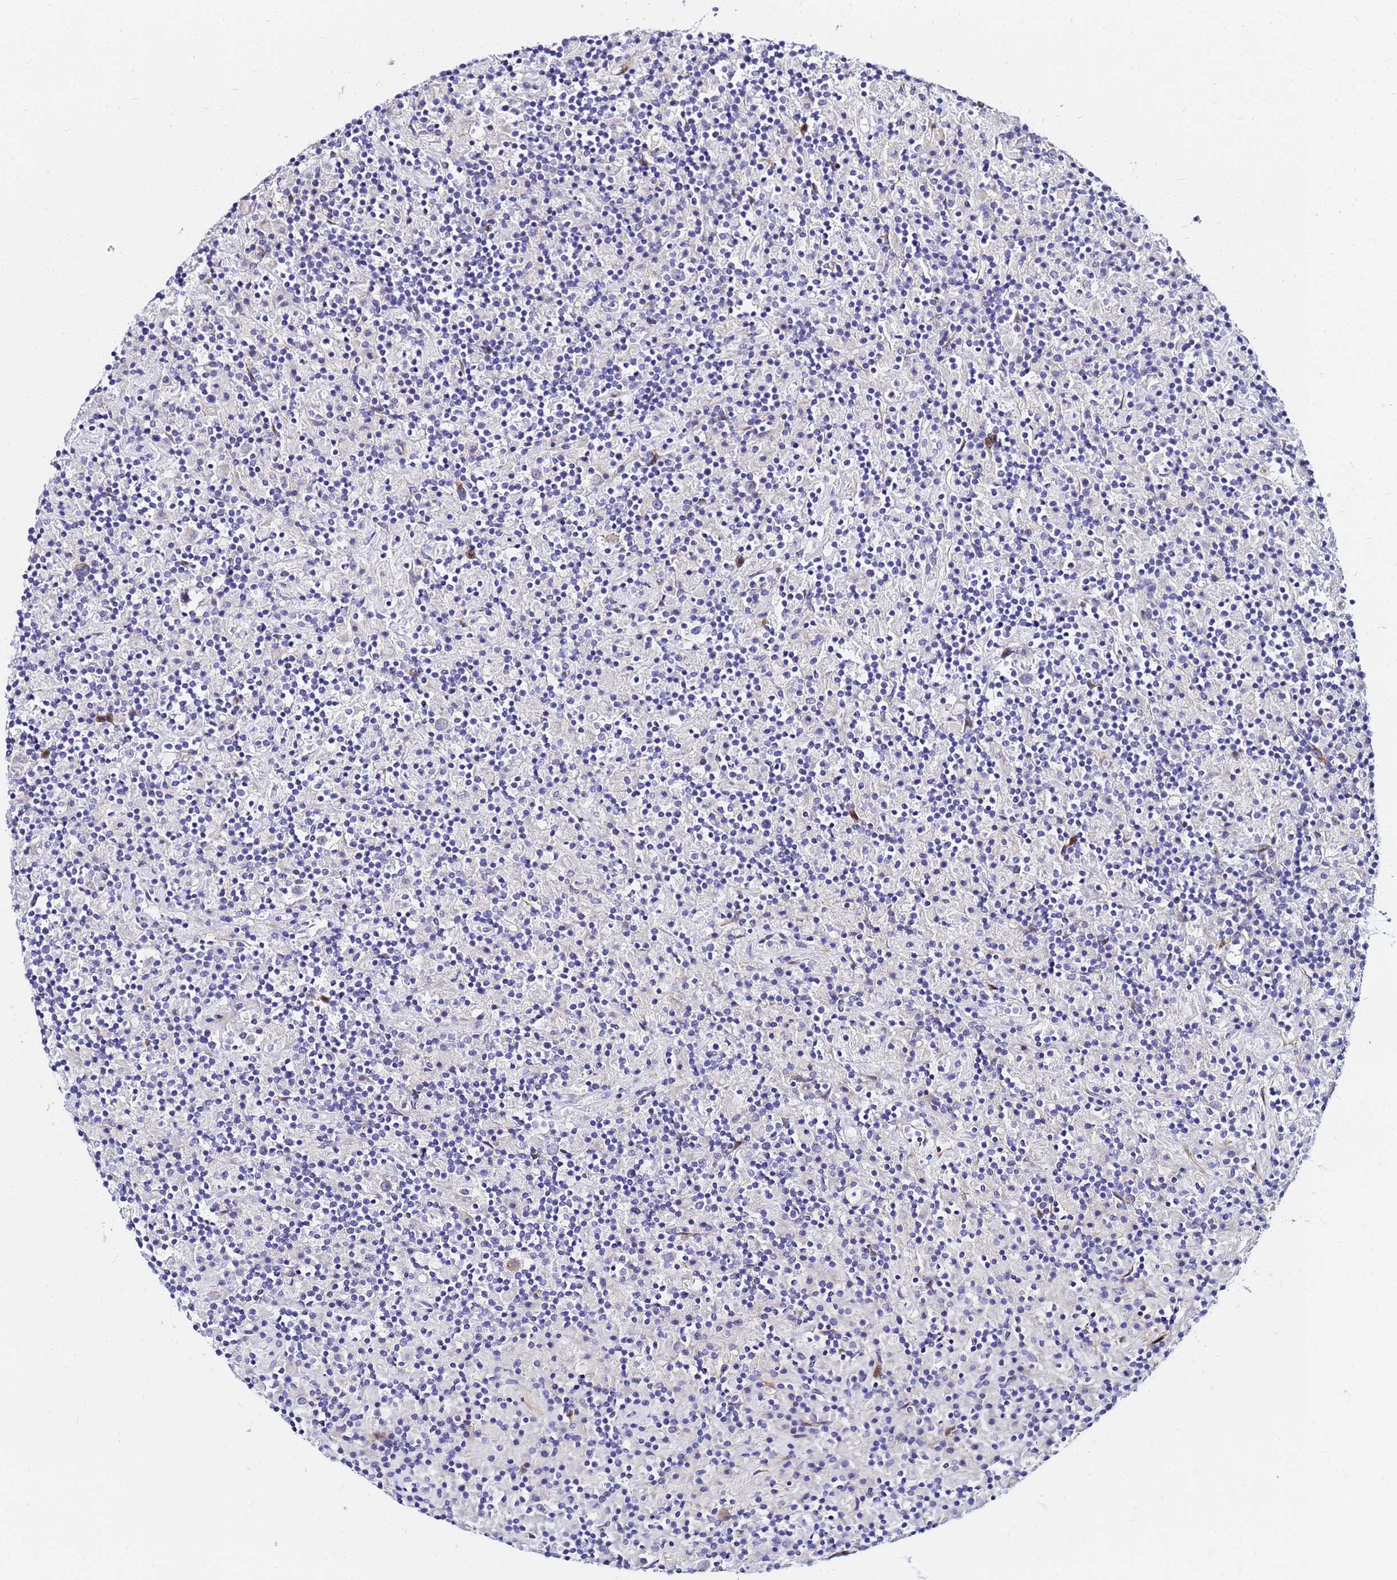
{"staining": {"intensity": "negative", "quantity": "none", "location": "none"}, "tissue": "lymphoma", "cell_type": "Tumor cells", "image_type": "cancer", "snomed": [{"axis": "morphology", "description": "Hodgkin's disease, NOS"}, {"axis": "topography", "description": "Lymph node"}], "caption": "This is a image of IHC staining of lymphoma, which shows no positivity in tumor cells.", "gene": "TUBA8", "patient": {"sex": "male", "age": 70}}